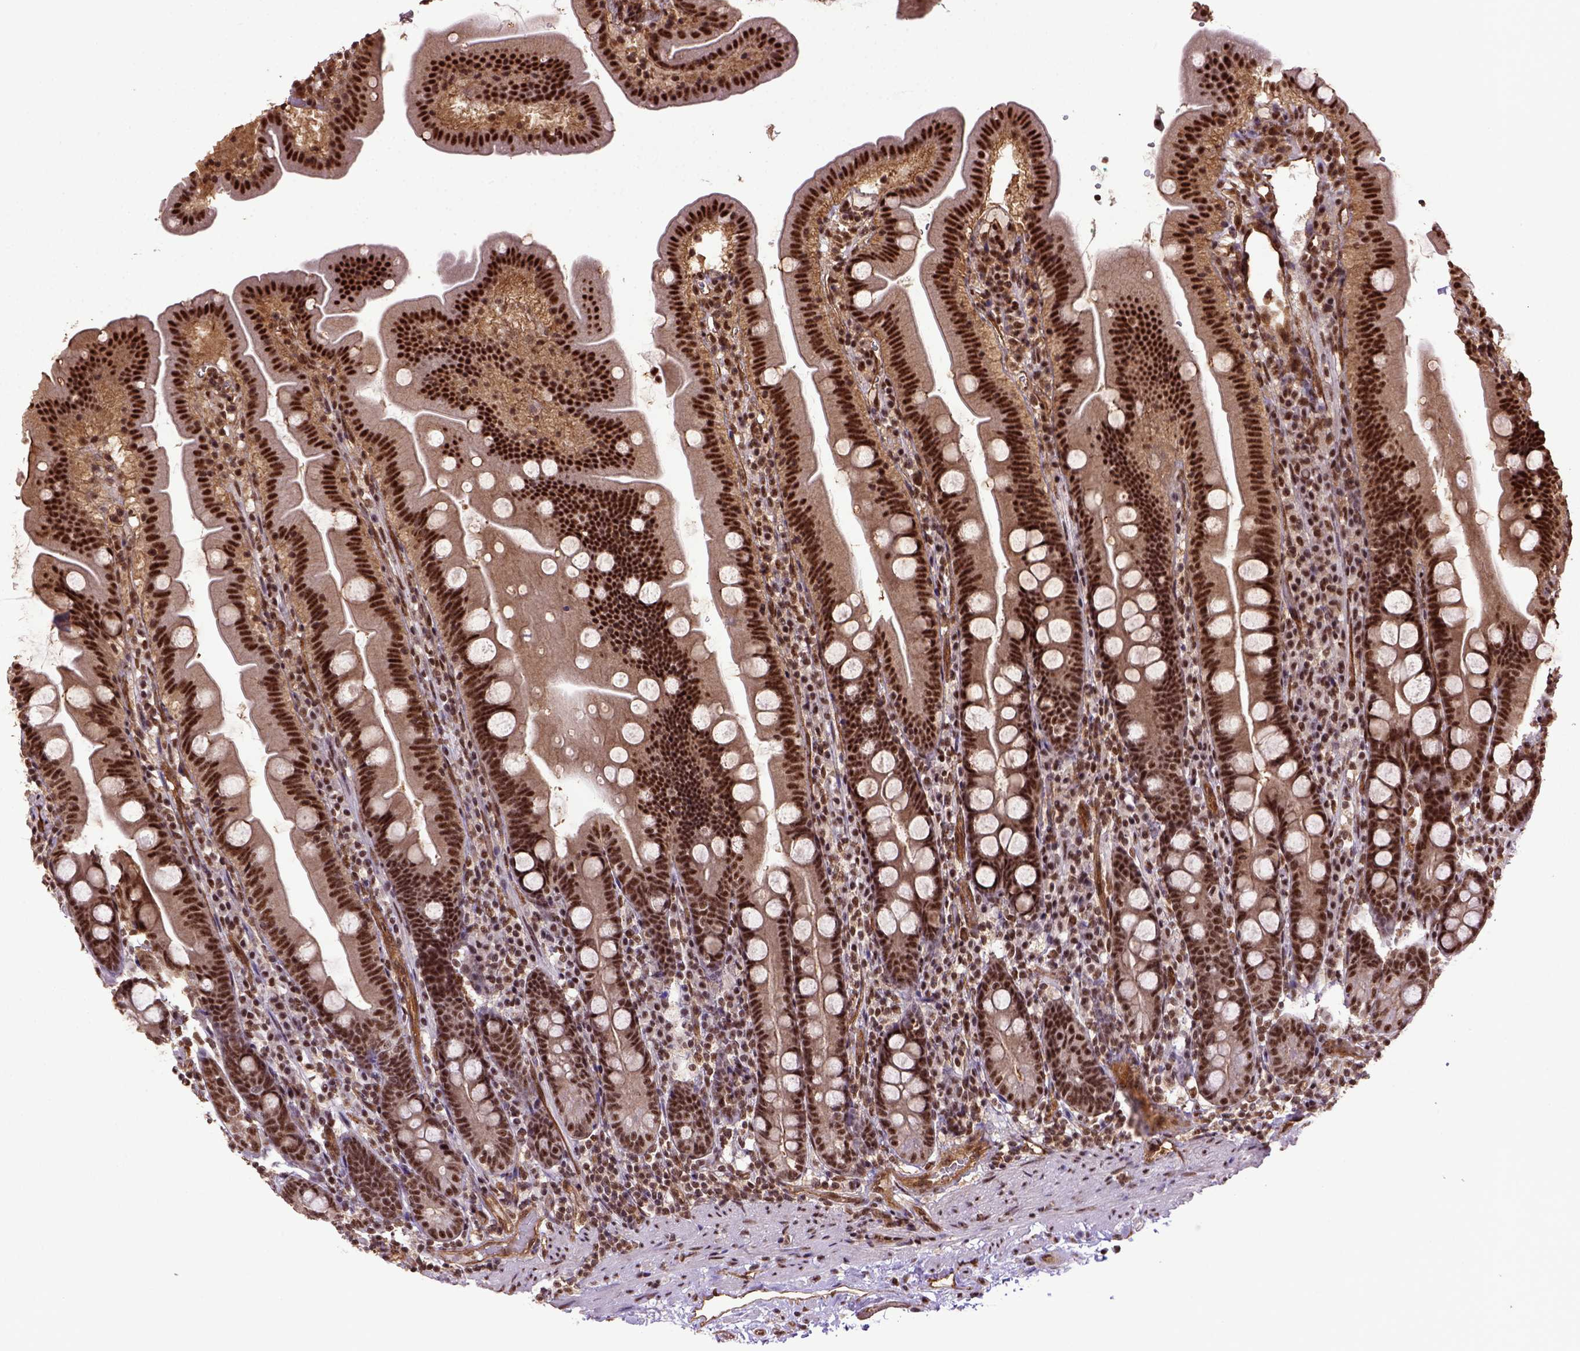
{"staining": {"intensity": "strong", "quantity": ">75%", "location": "nuclear"}, "tissue": "duodenum", "cell_type": "Glandular cells", "image_type": "normal", "snomed": [{"axis": "morphology", "description": "Normal tissue, NOS"}, {"axis": "topography", "description": "Duodenum"}], "caption": "This photomicrograph reveals immunohistochemistry staining of benign human duodenum, with high strong nuclear staining in about >75% of glandular cells.", "gene": "PPIG", "patient": {"sex": "female", "age": 67}}